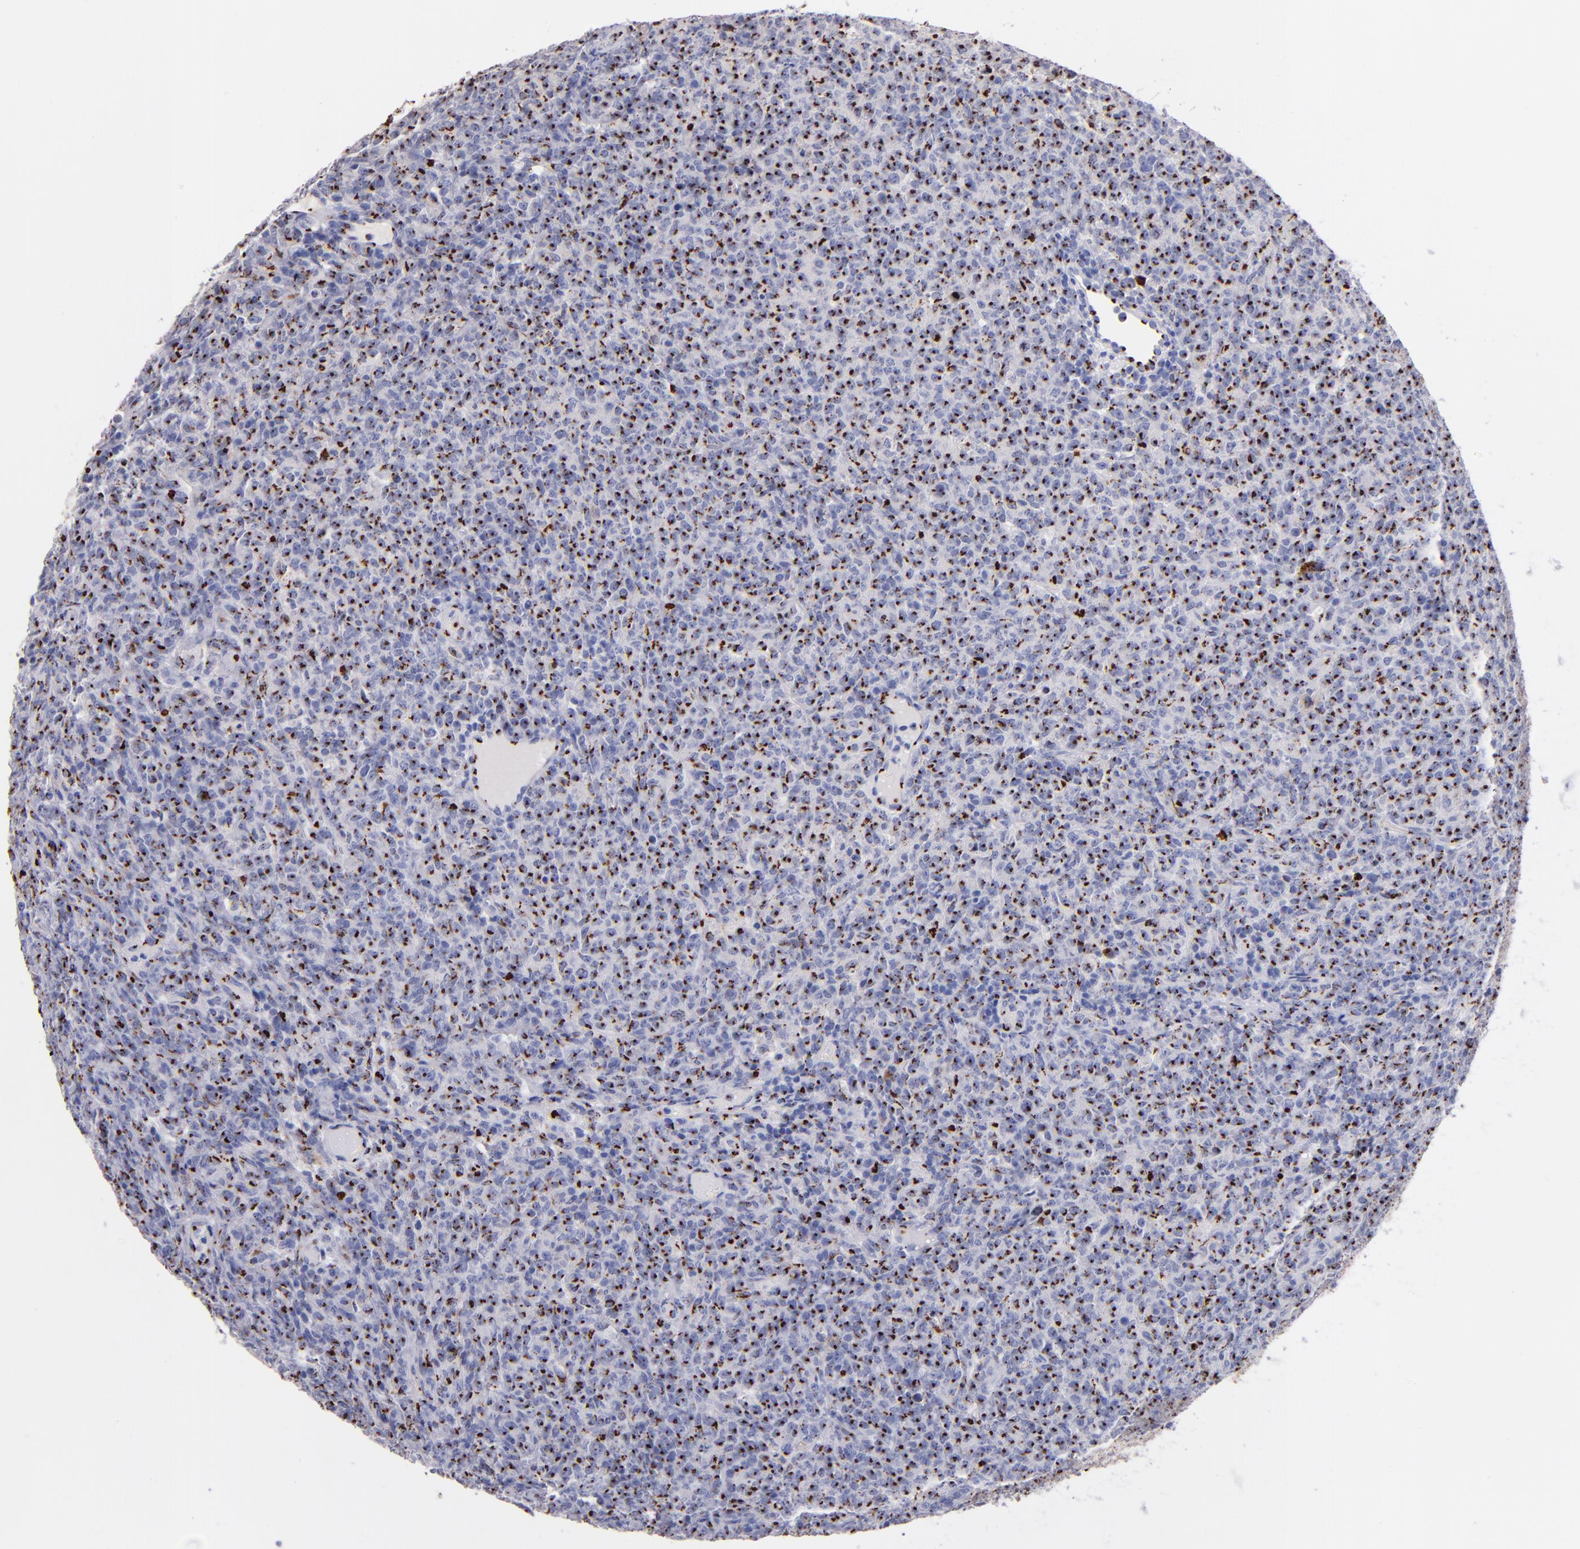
{"staining": {"intensity": "strong", "quantity": "25%-75%", "location": "cytoplasmic/membranous"}, "tissue": "lymphoma", "cell_type": "Tumor cells", "image_type": "cancer", "snomed": [{"axis": "morphology", "description": "Malignant lymphoma, non-Hodgkin's type, High grade"}, {"axis": "topography", "description": "Tonsil"}], "caption": "Immunohistochemical staining of human malignant lymphoma, non-Hodgkin's type (high-grade) exhibits strong cytoplasmic/membranous protein expression in about 25%-75% of tumor cells. (DAB = brown stain, brightfield microscopy at high magnification).", "gene": "GOLIM4", "patient": {"sex": "female", "age": 36}}